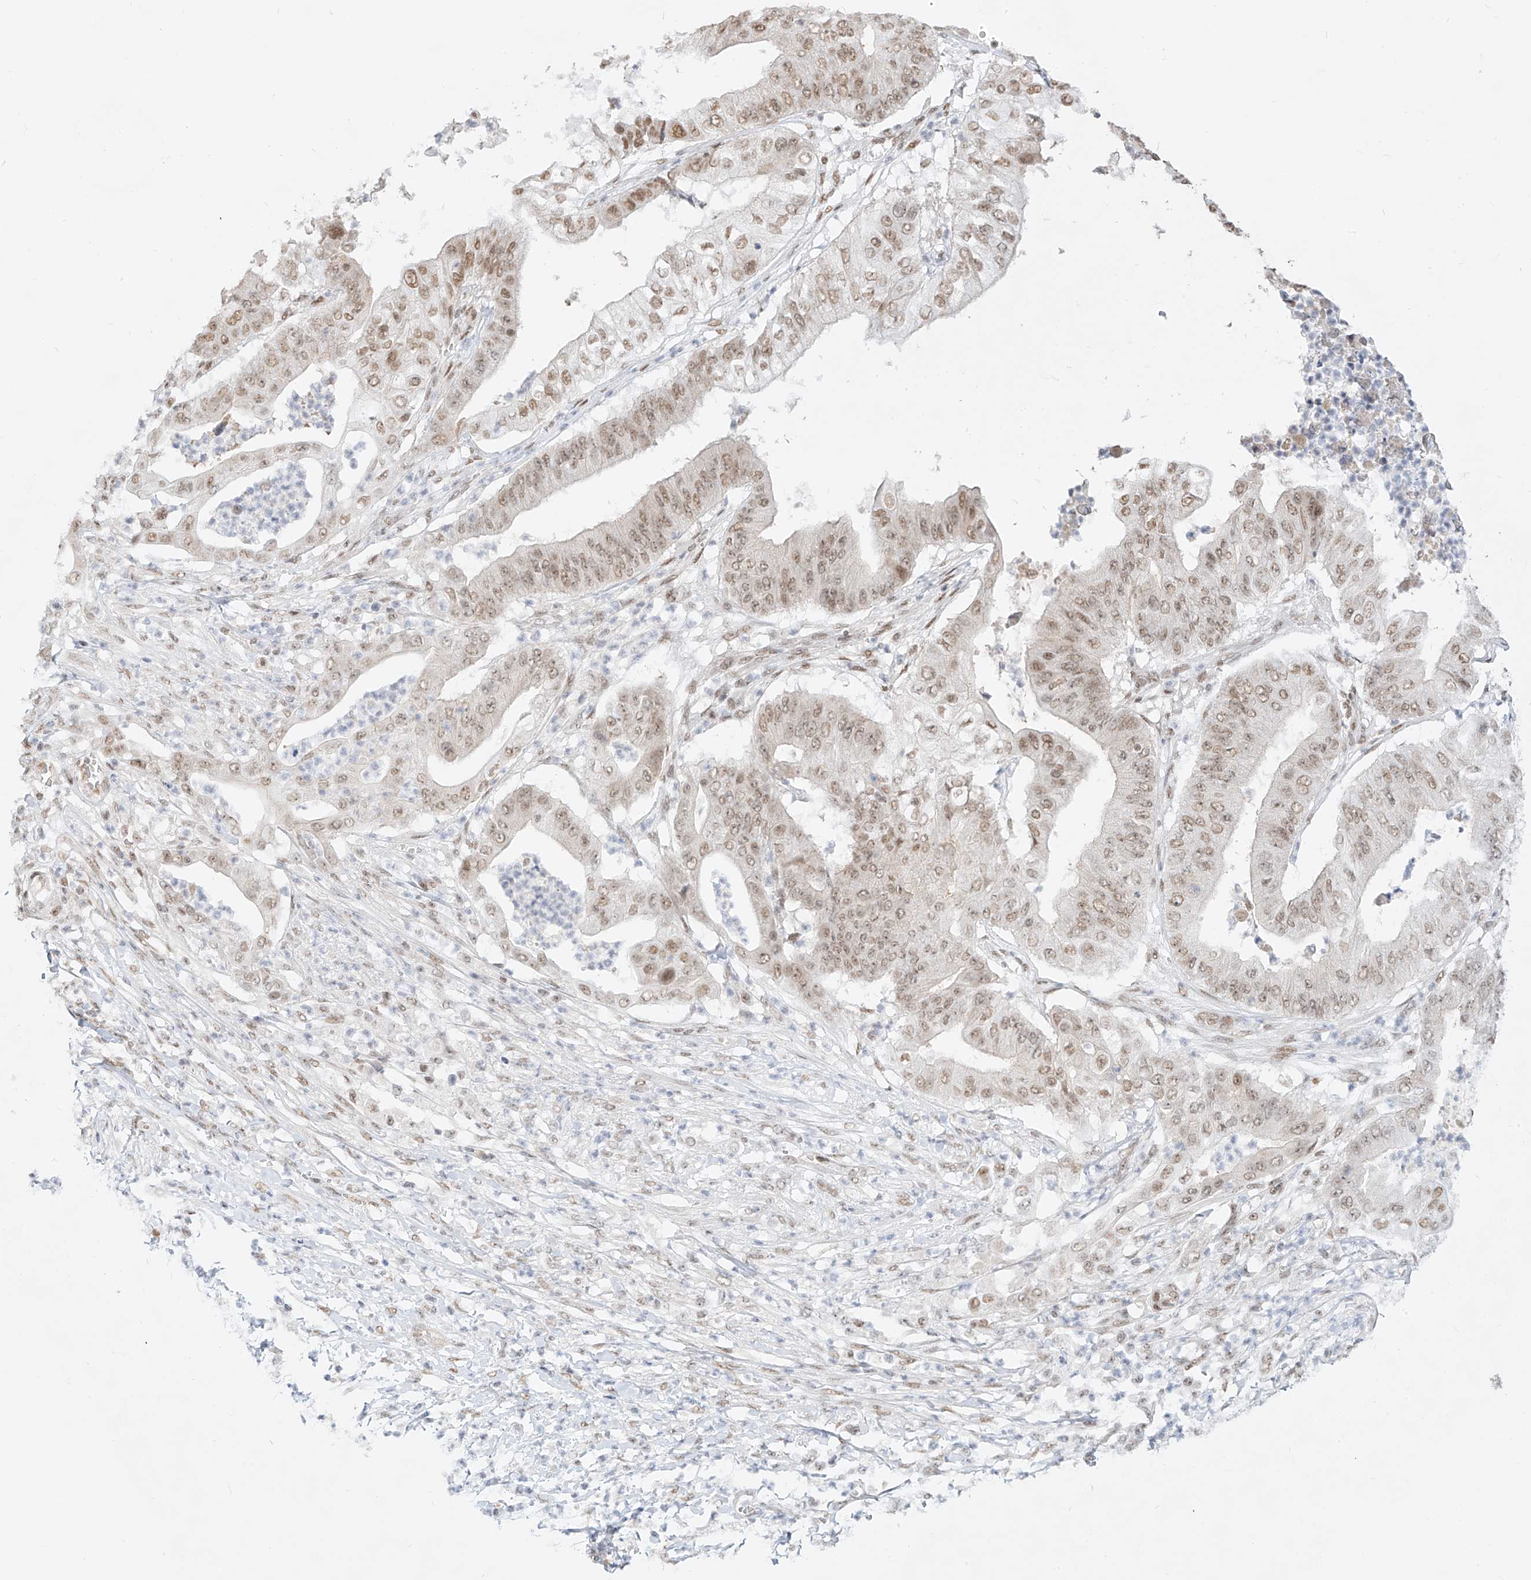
{"staining": {"intensity": "moderate", "quantity": ">75%", "location": "nuclear"}, "tissue": "pancreatic cancer", "cell_type": "Tumor cells", "image_type": "cancer", "snomed": [{"axis": "morphology", "description": "Adenocarcinoma, NOS"}, {"axis": "topography", "description": "Pancreas"}], "caption": "Immunohistochemical staining of human adenocarcinoma (pancreatic) shows medium levels of moderate nuclear protein positivity in about >75% of tumor cells.", "gene": "NHSL1", "patient": {"sex": "female", "age": 77}}